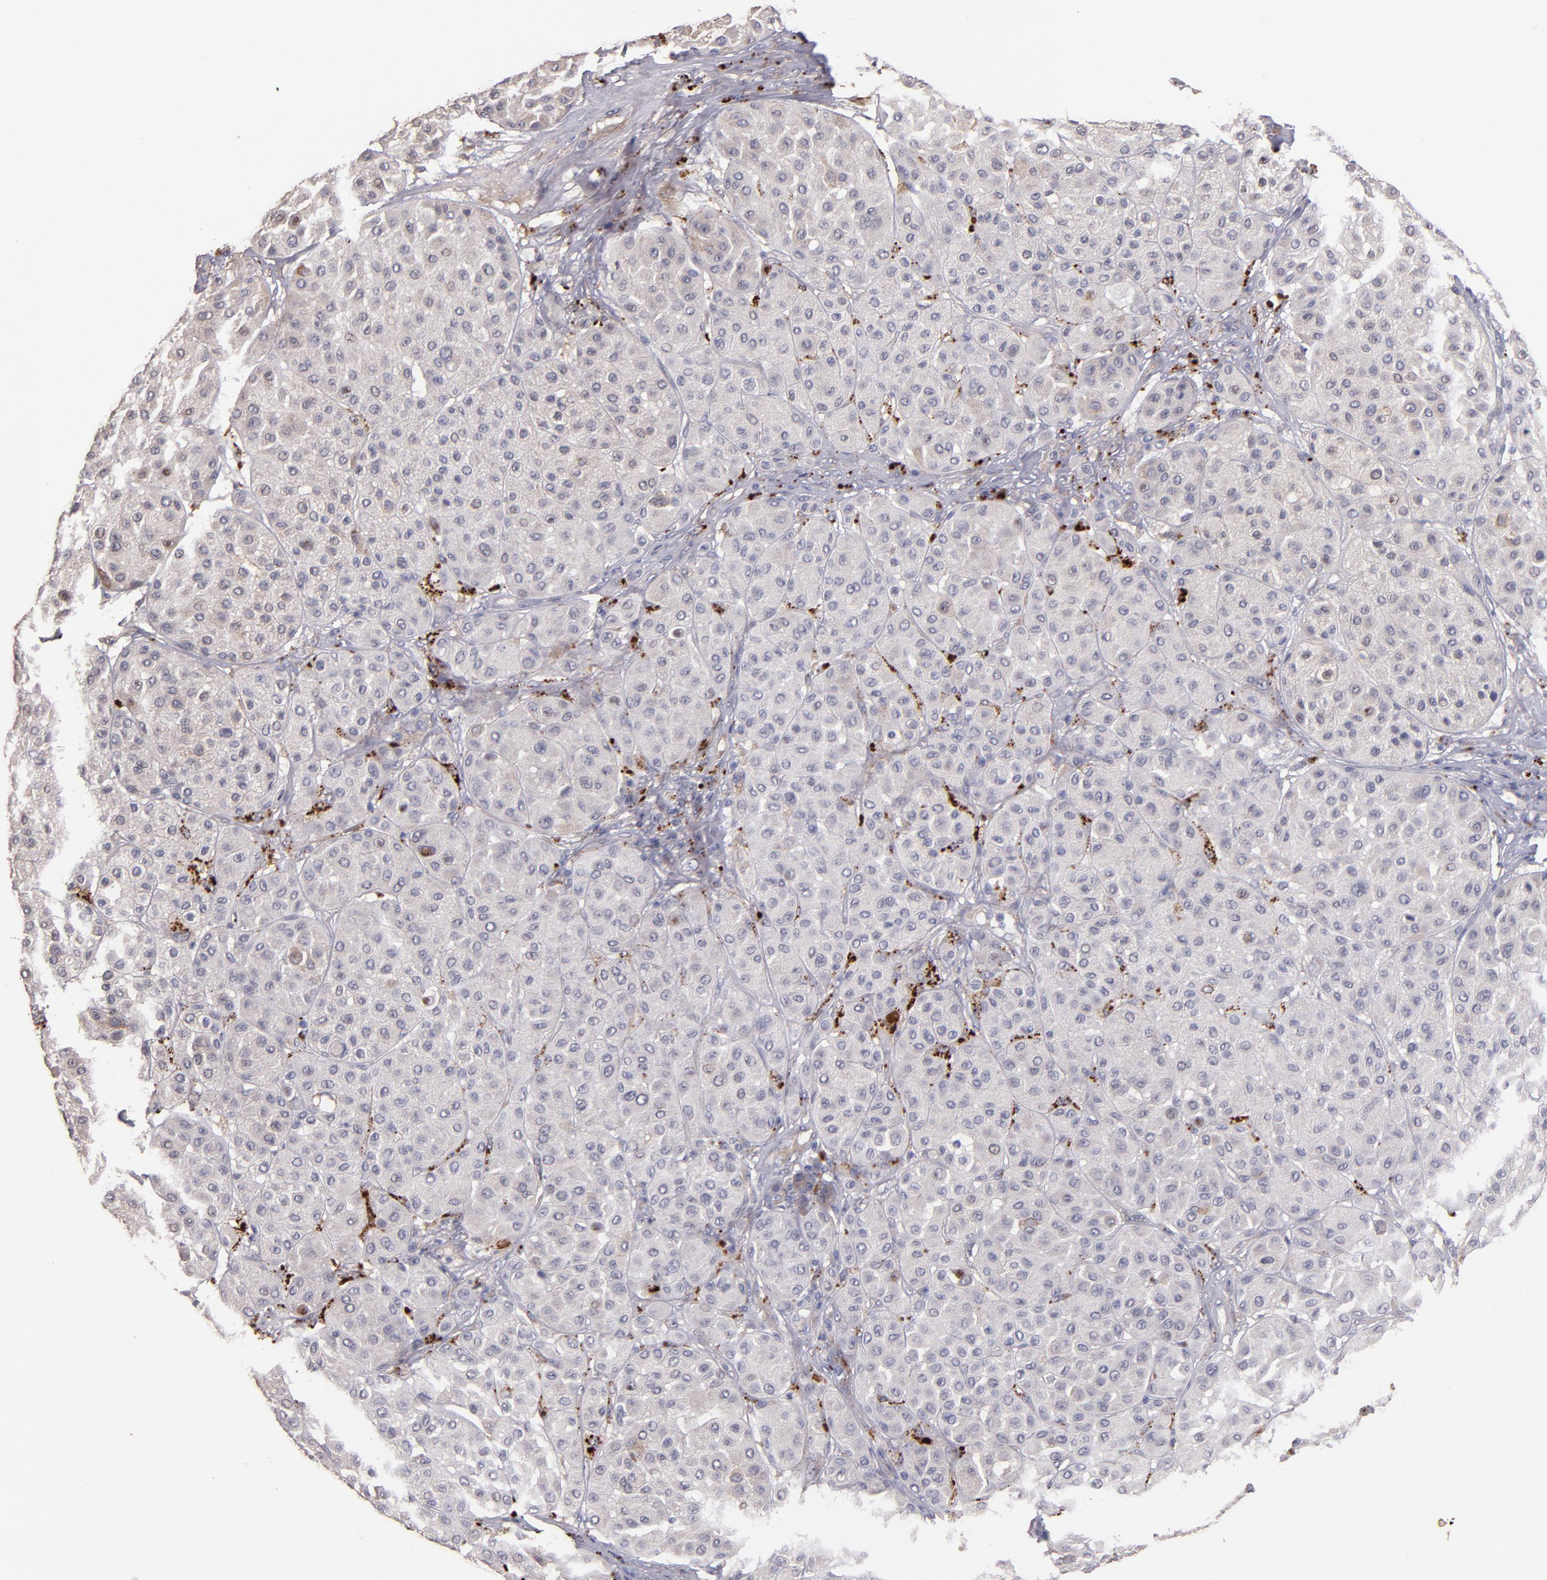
{"staining": {"intensity": "moderate", "quantity": "<25%", "location": "cytoplasmic/membranous"}, "tissue": "melanoma", "cell_type": "Tumor cells", "image_type": "cancer", "snomed": [{"axis": "morphology", "description": "Normal tissue, NOS"}, {"axis": "morphology", "description": "Malignant melanoma, Metastatic site"}, {"axis": "topography", "description": "Skin"}], "caption": "Immunohistochemistry image of neoplastic tissue: human malignant melanoma (metastatic site) stained using immunohistochemistry (IHC) exhibits low levels of moderate protein expression localized specifically in the cytoplasmic/membranous of tumor cells, appearing as a cytoplasmic/membranous brown color.", "gene": "MAGEE1", "patient": {"sex": "male", "age": 41}}